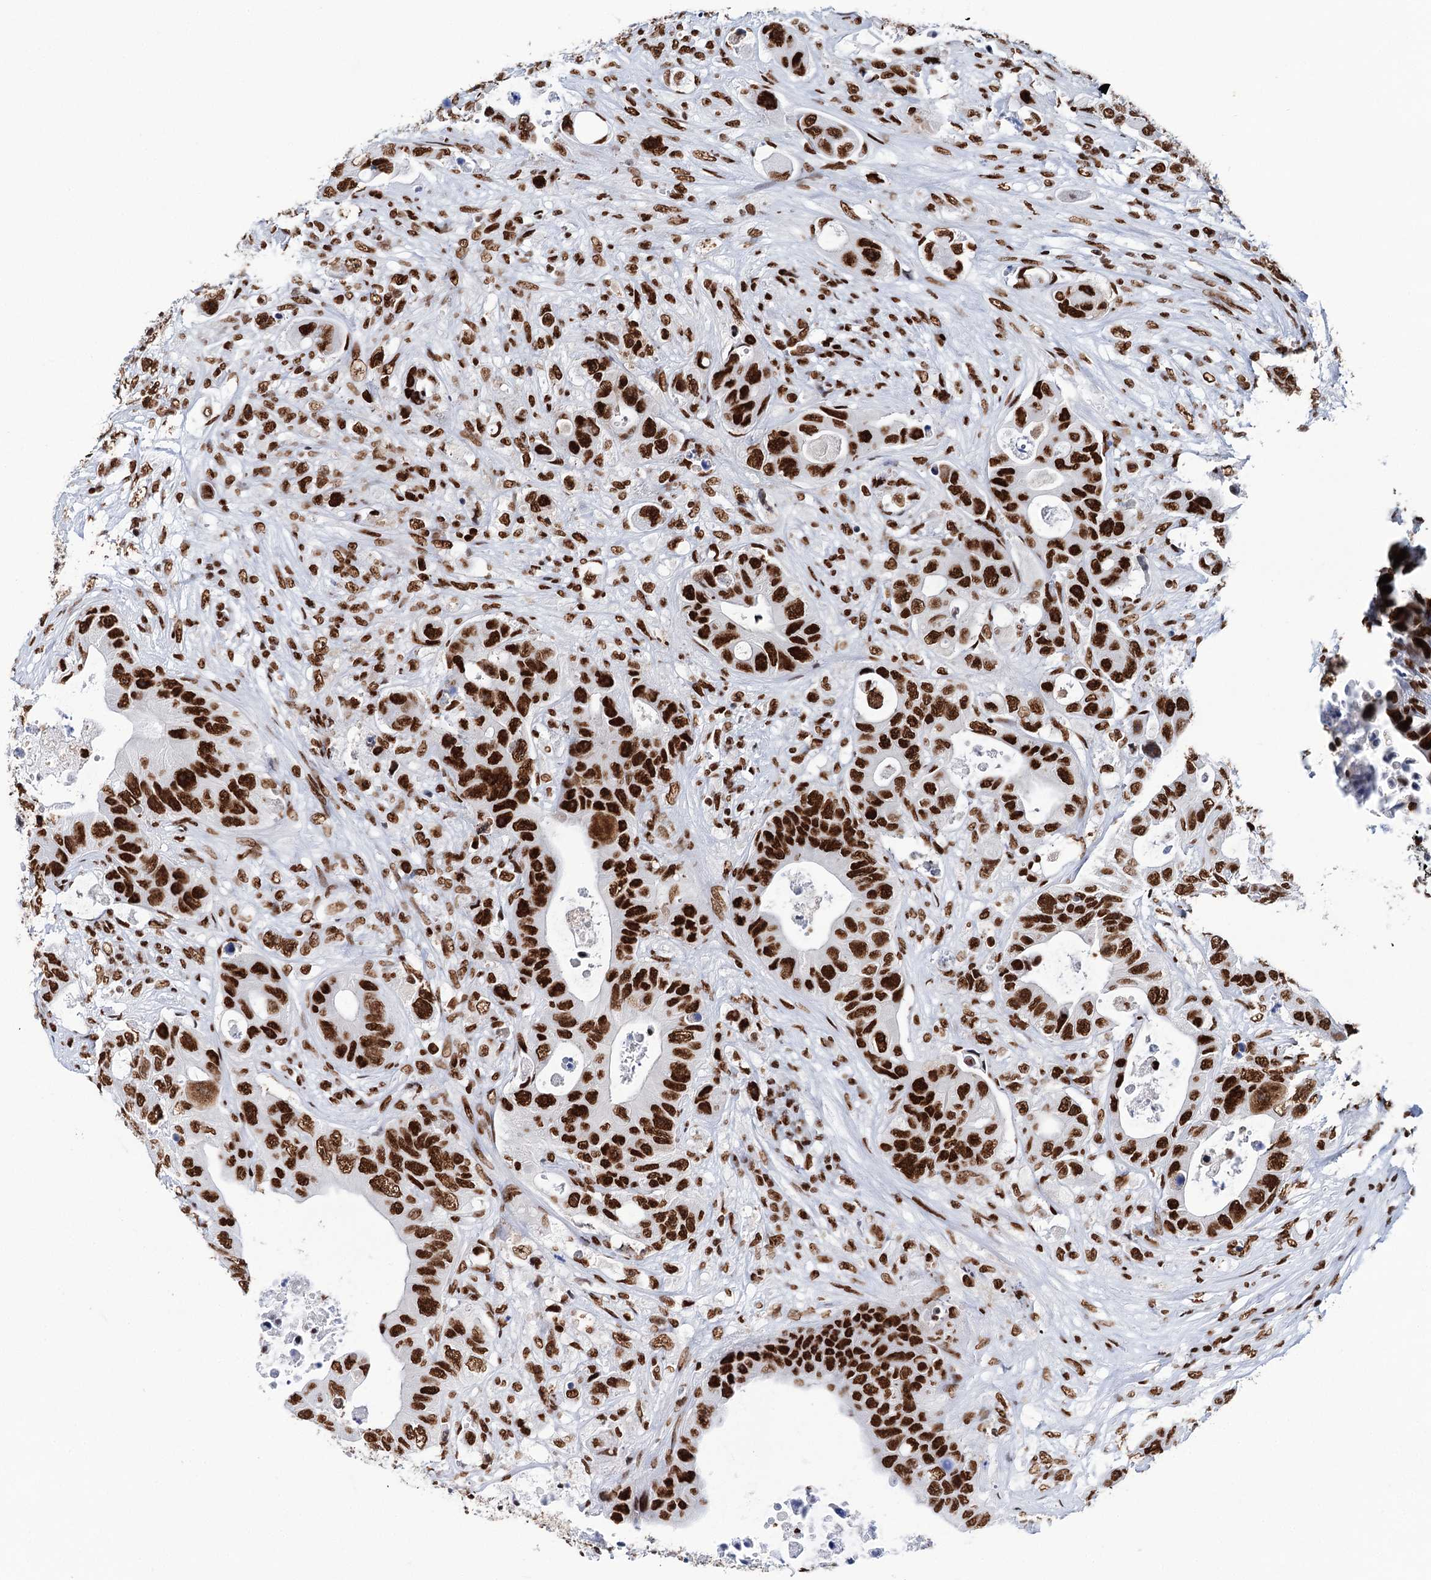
{"staining": {"intensity": "strong", "quantity": ">75%", "location": "nuclear"}, "tissue": "colorectal cancer", "cell_type": "Tumor cells", "image_type": "cancer", "snomed": [{"axis": "morphology", "description": "Adenocarcinoma, NOS"}, {"axis": "topography", "description": "Colon"}], "caption": "DAB (3,3'-diaminobenzidine) immunohistochemical staining of human colorectal adenocarcinoma reveals strong nuclear protein positivity in approximately >75% of tumor cells. The protein of interest is stained brown, and the nuclei are stained in blue (DAB IHC with brightfield microscopy, high magnification).", "gene": "MATR3", "patient": {"sex": "female", "age": 46}}